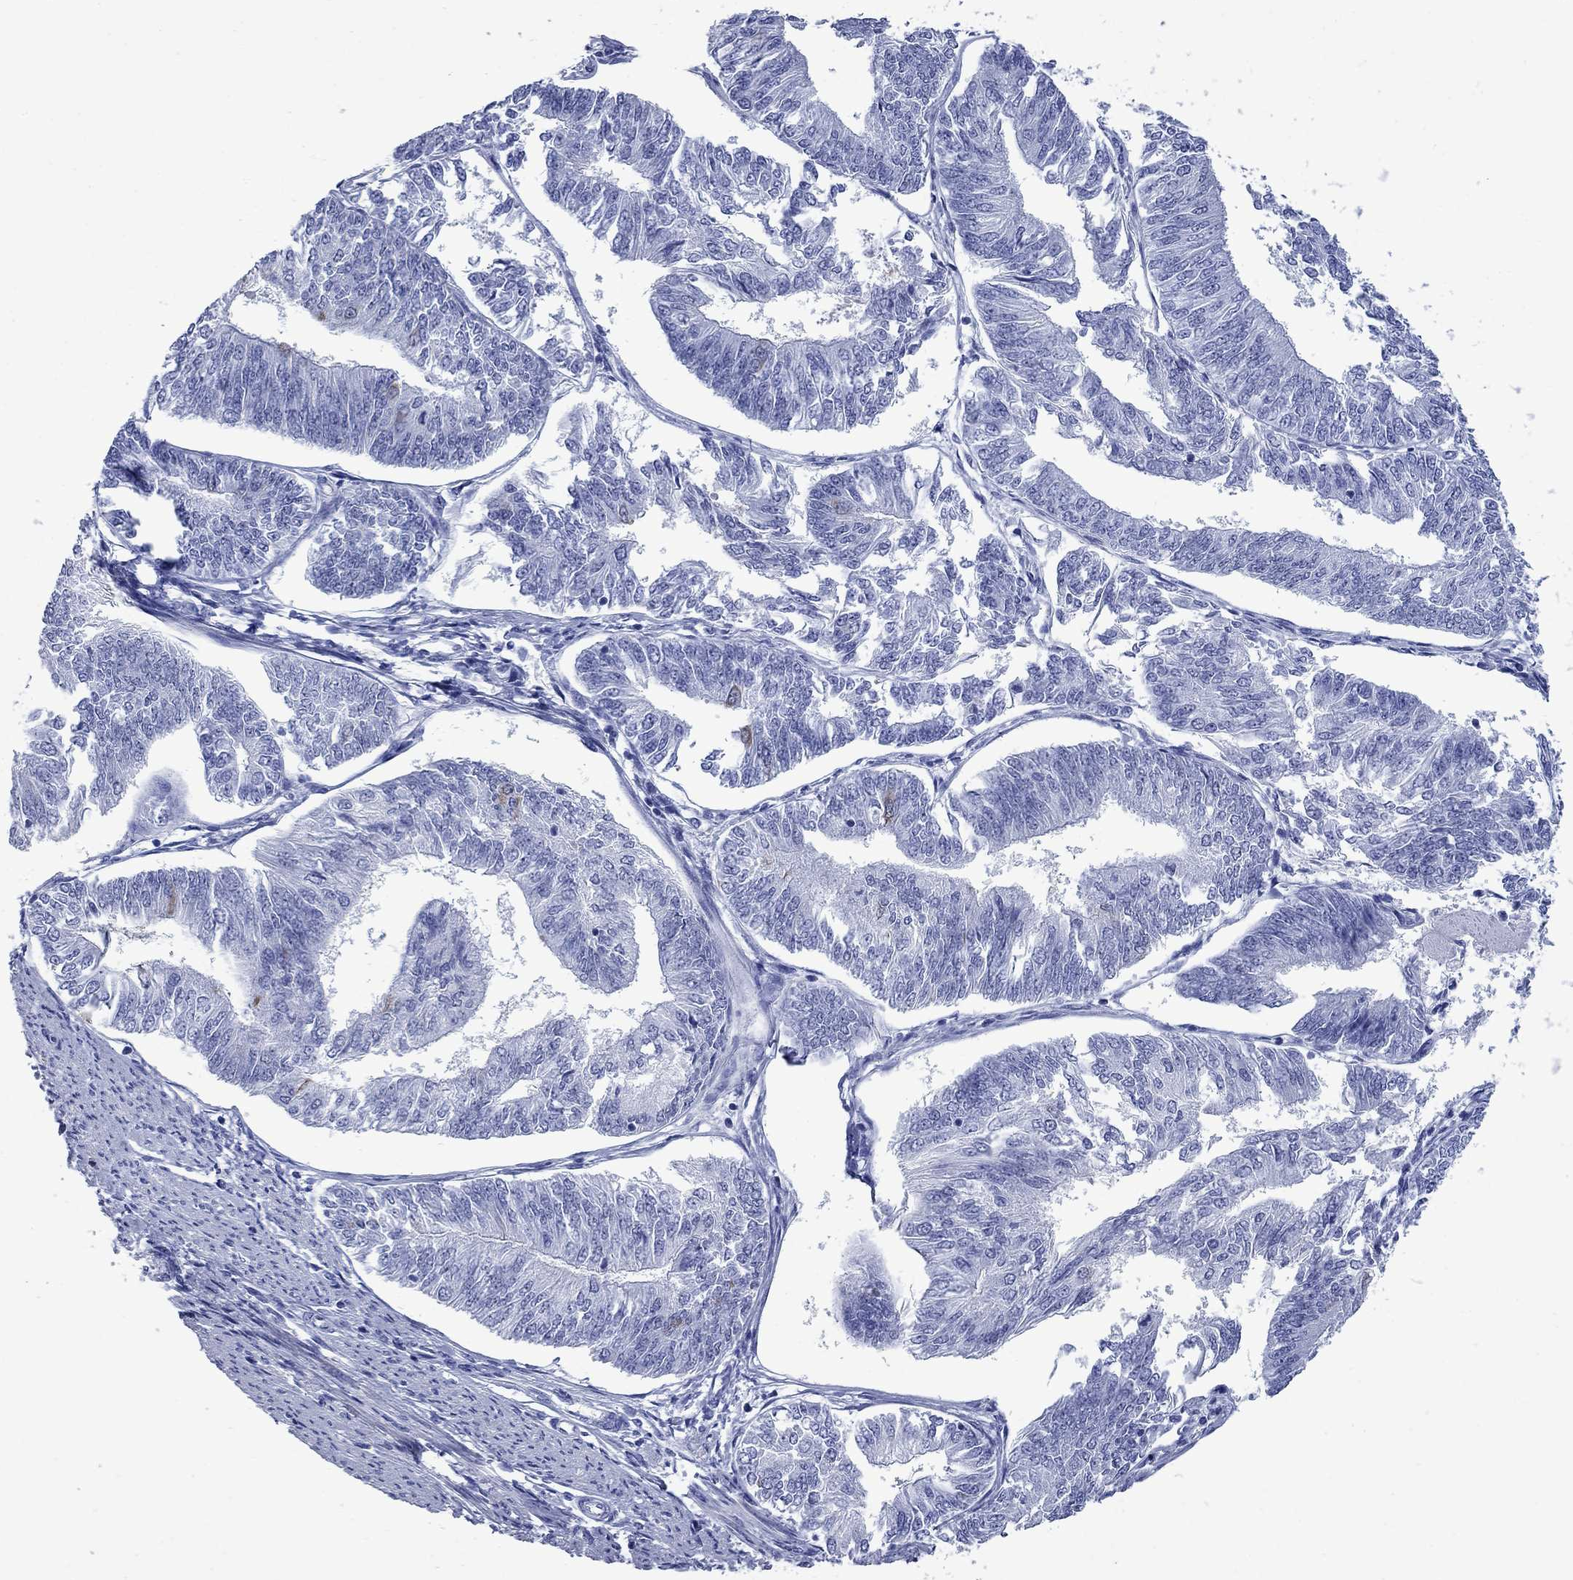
{"staining": {"intensity": "moderate", "quantity": "<25%", "location": "cytoplasmic/membranous"}, "tissue": "endometrial cancer", "cell_type": "Tumor cells", "image_type": "cancer", "snomed": [{"axis": "morphology", "description": "Adenocarcinoma, NOS"}, {"axis": "topography", "description": "Endometrium"}], "caption": "IHC micrograph of endometrial adenocarcinoma stained for a protein (brown), which reveals low levels of moderate cytoplasmic/membranous staining in approximately <25% of tumor cells.", "gene": "TACC3", "patient": {"sex": "female", "age": 58}}